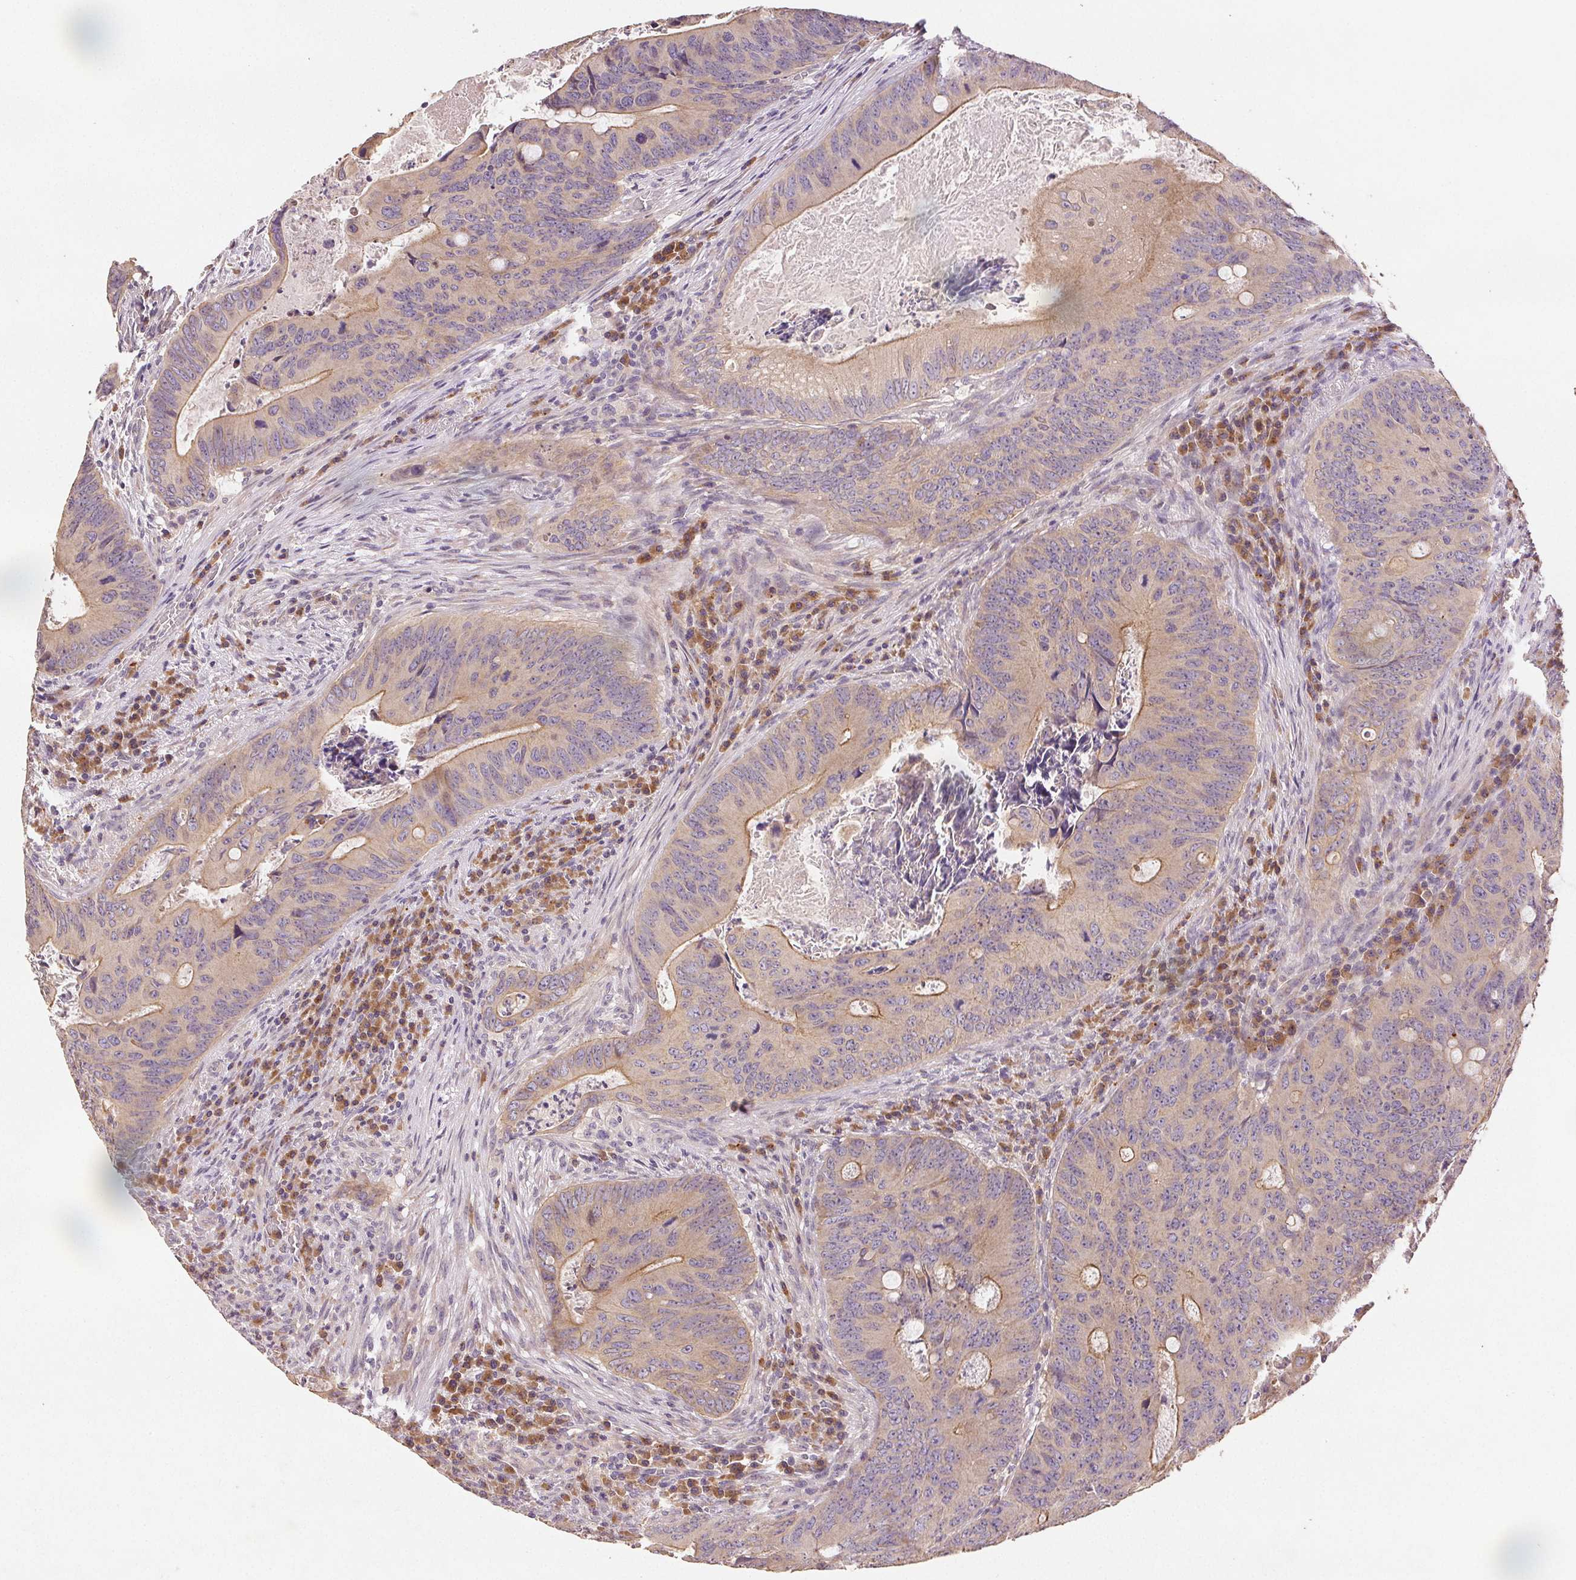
{"staining": {"intensity": "weak", "quantity": "25%-75%", "location": "cytoplasmic/membranous"}, "tissue": "colorectal cancer", "cell_type": "Tumor cells", "image_type": "cancer", "snomed": [{"axis": "morphology", "description": "Adenocarcinoma, NOS"}, {"axis": "topography", "description": "Colon"}], "caption": "High-power microscopy captured an immunohistochemistry histopathology image of colorectal adenocarcinoma, revealing weak cytoplasmic/membranous expression in about 25%-75% of tumor cells.", "gene": "YIF1B", "patient": {"sex": "female", "age": 74}}